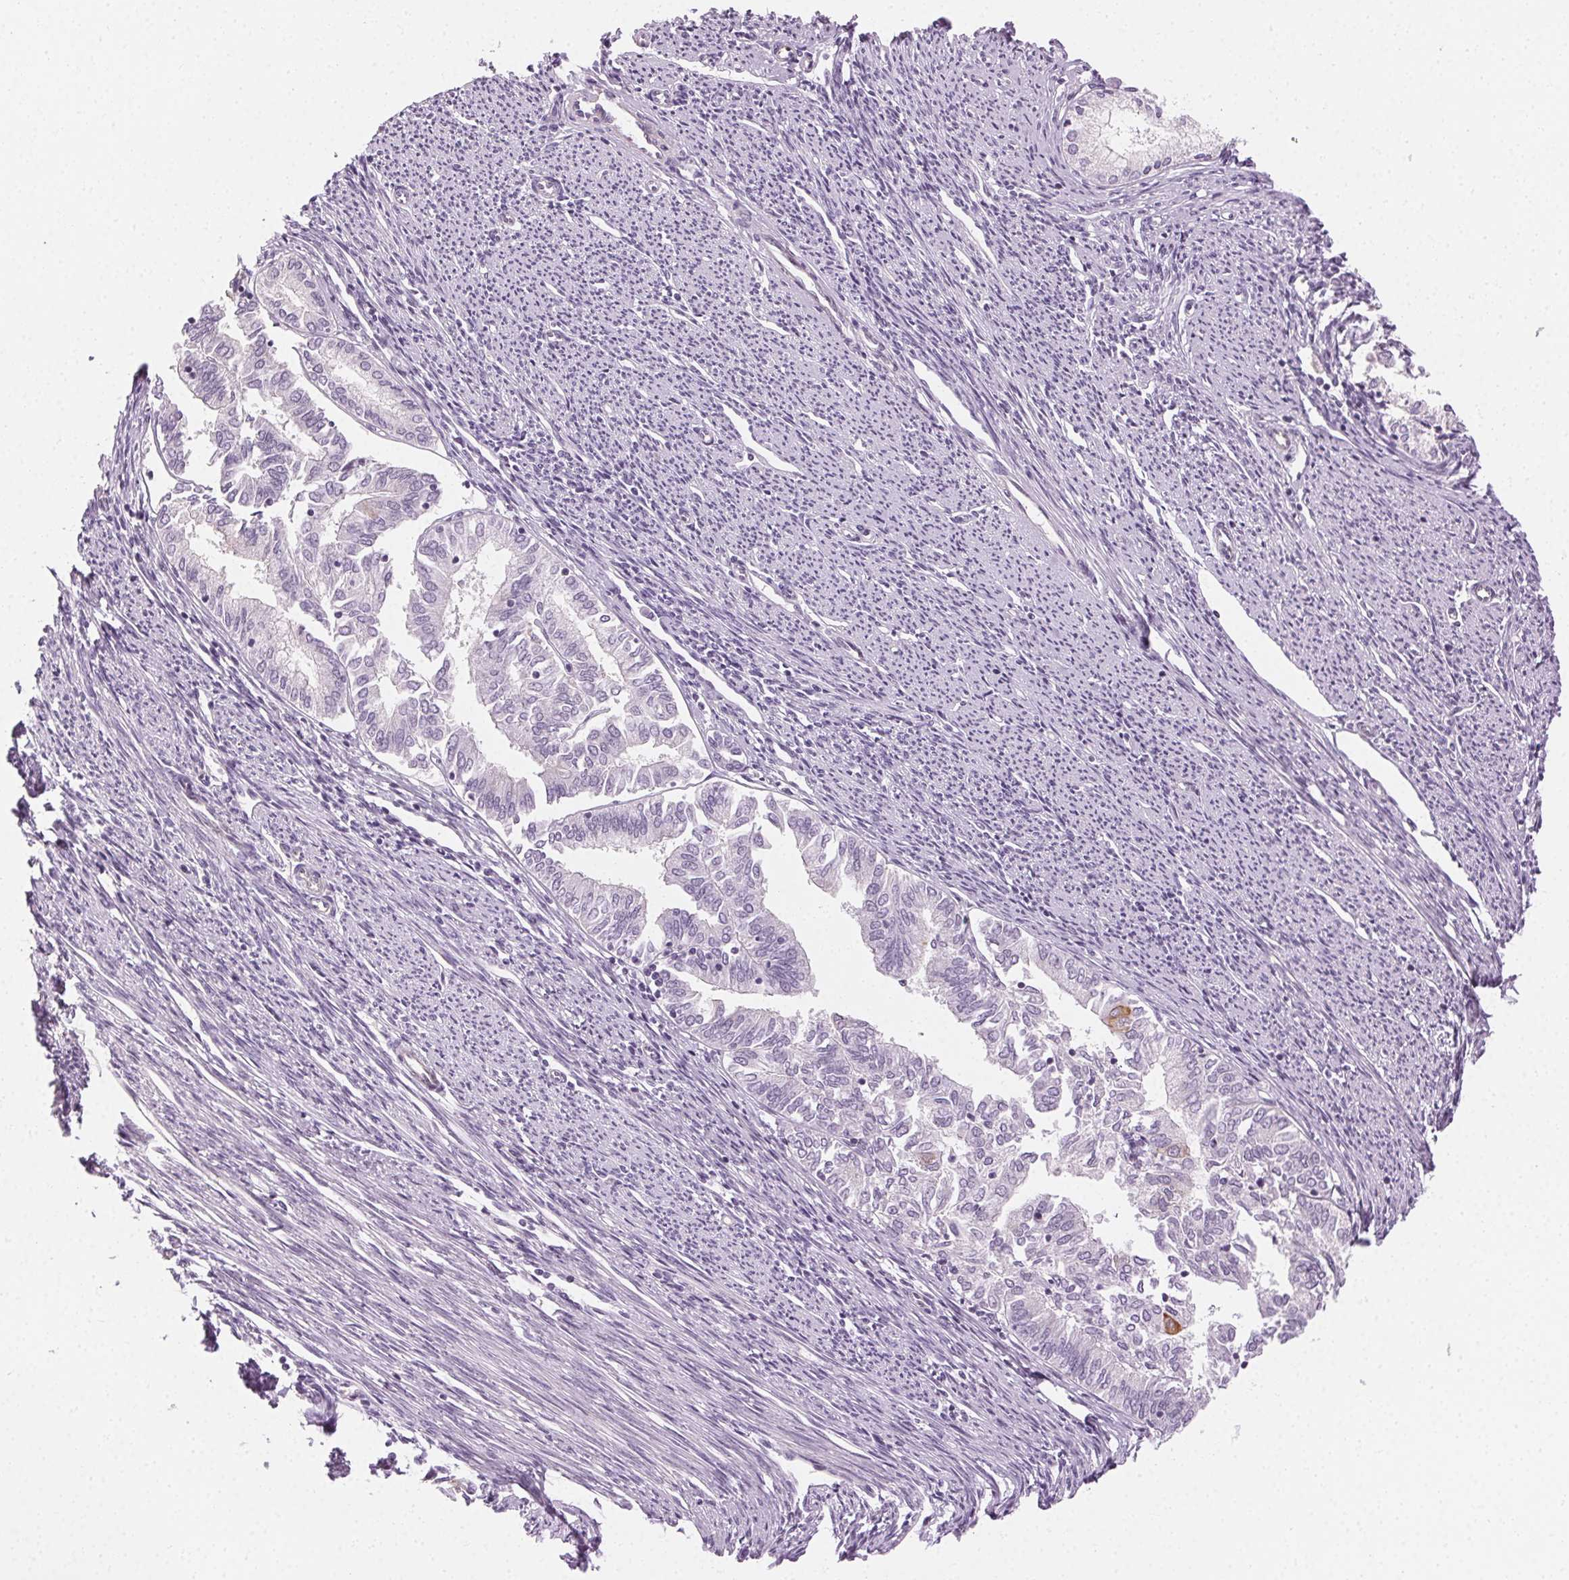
{"staining": {"intensity": "negative", "quantity": "none", "location": "none"}, "tissue": "endometrial cancer", "cell_type": "Tumor cells", "image_type": "cancer", "snomed": [{"axis": "morphology", "description": "Adenocarcinoma, NOS"}, {"axis": "topography", "description": "Endometrium"}], "caption": "Tumor cells are negative for protein expression in human endometrial adenocarcinoma.", "gene": "AIF1L", "patient": {"sex": "female", "age": 79}}